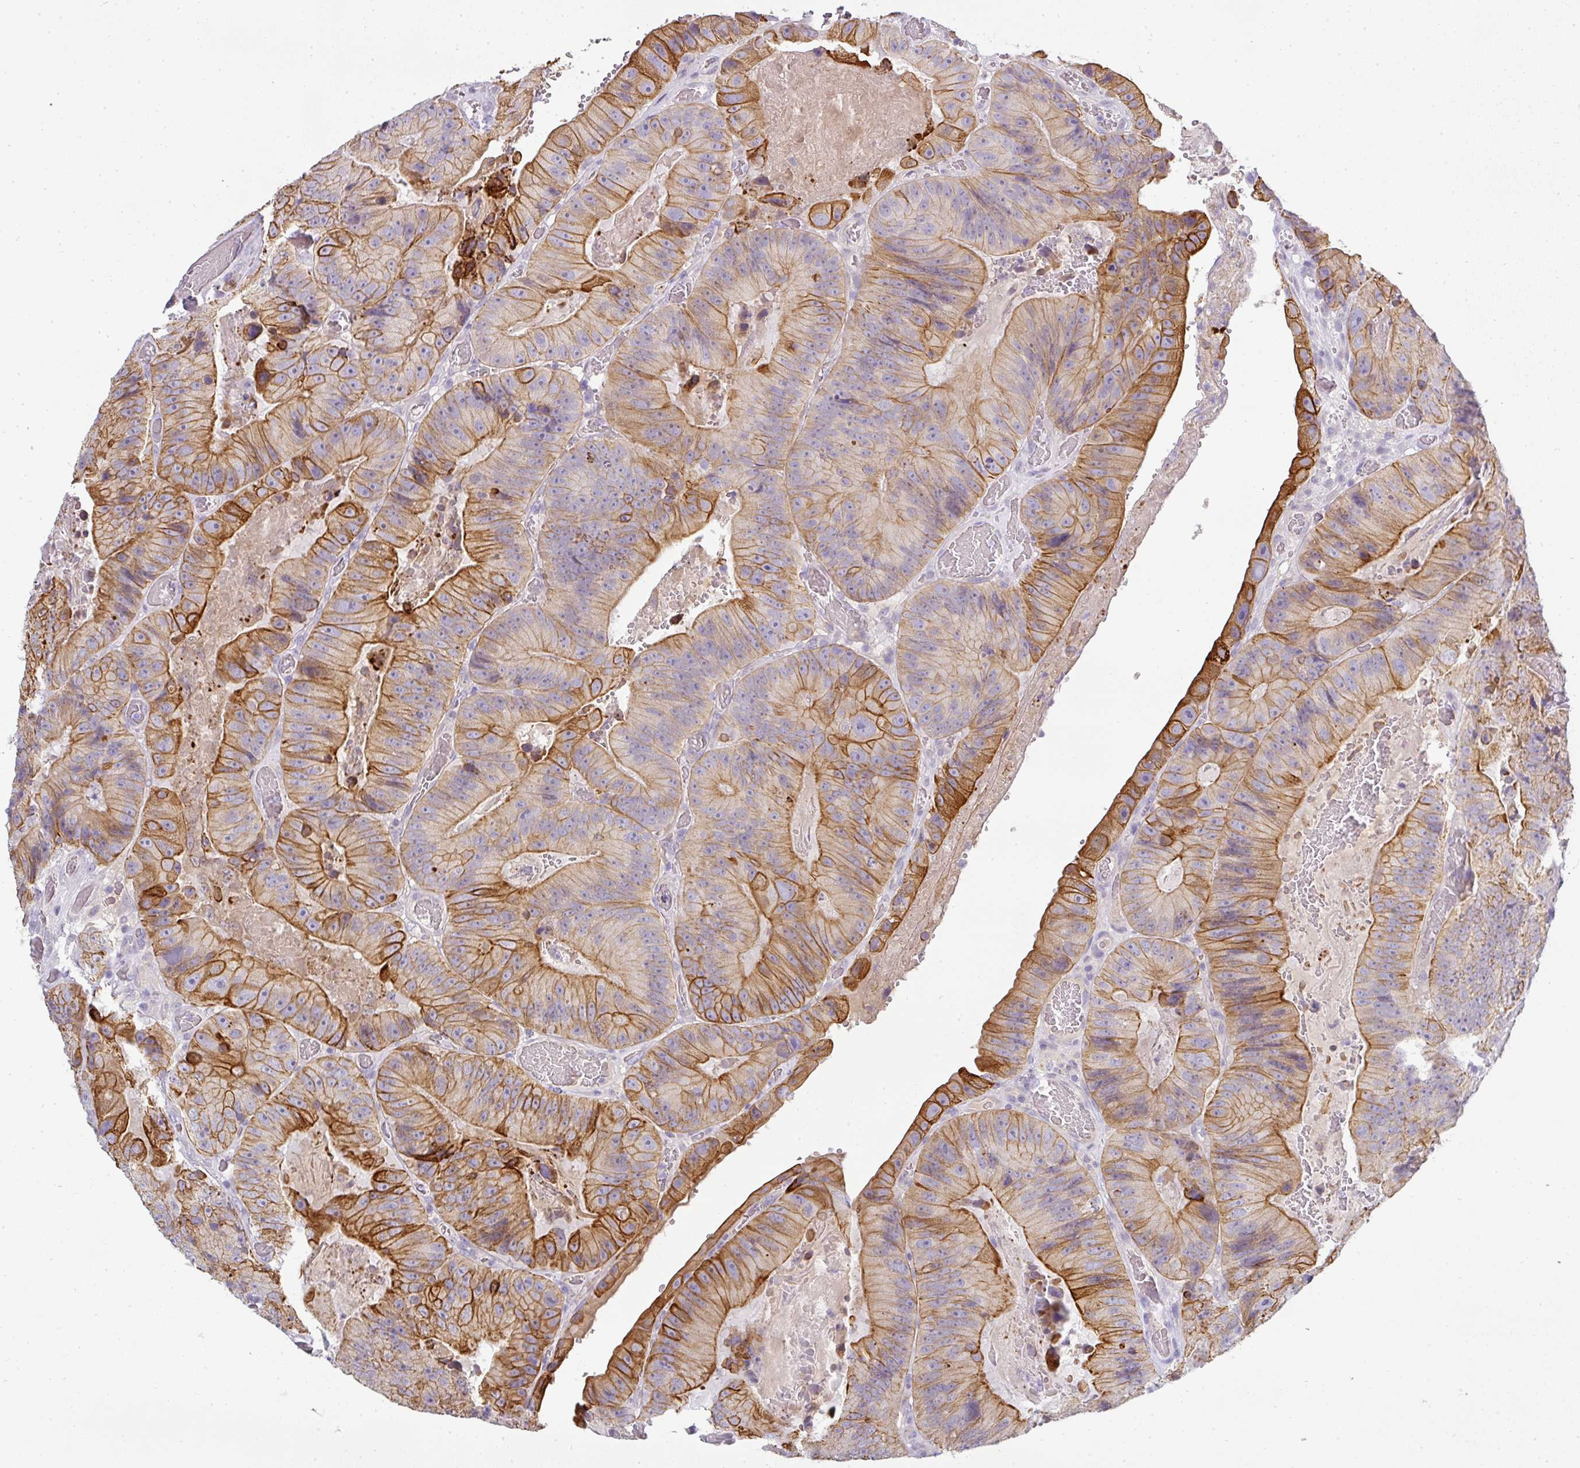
{"staining": {"intensity": "strong", "quantity": ">75%", "location": "cytoplasmic/membranous"}, "tissue": "colorectal cancer", "cell_type": "Tumor cells", "image_type": "cancer", "snomed": [{"axis": "morphology", "description": "Adenocarcinoma, NOS"}, {"axis": "topography", "description": "Colon"}], "caption": "A high-resolution image shows IHC staining of adenocarcinoma (colorectal), which exhibits strong cytoplasmic/membranous expression in about >75% of tumor cells.", "gene": "ASXL3", "patient": {"sex": "female", "age": 86}}